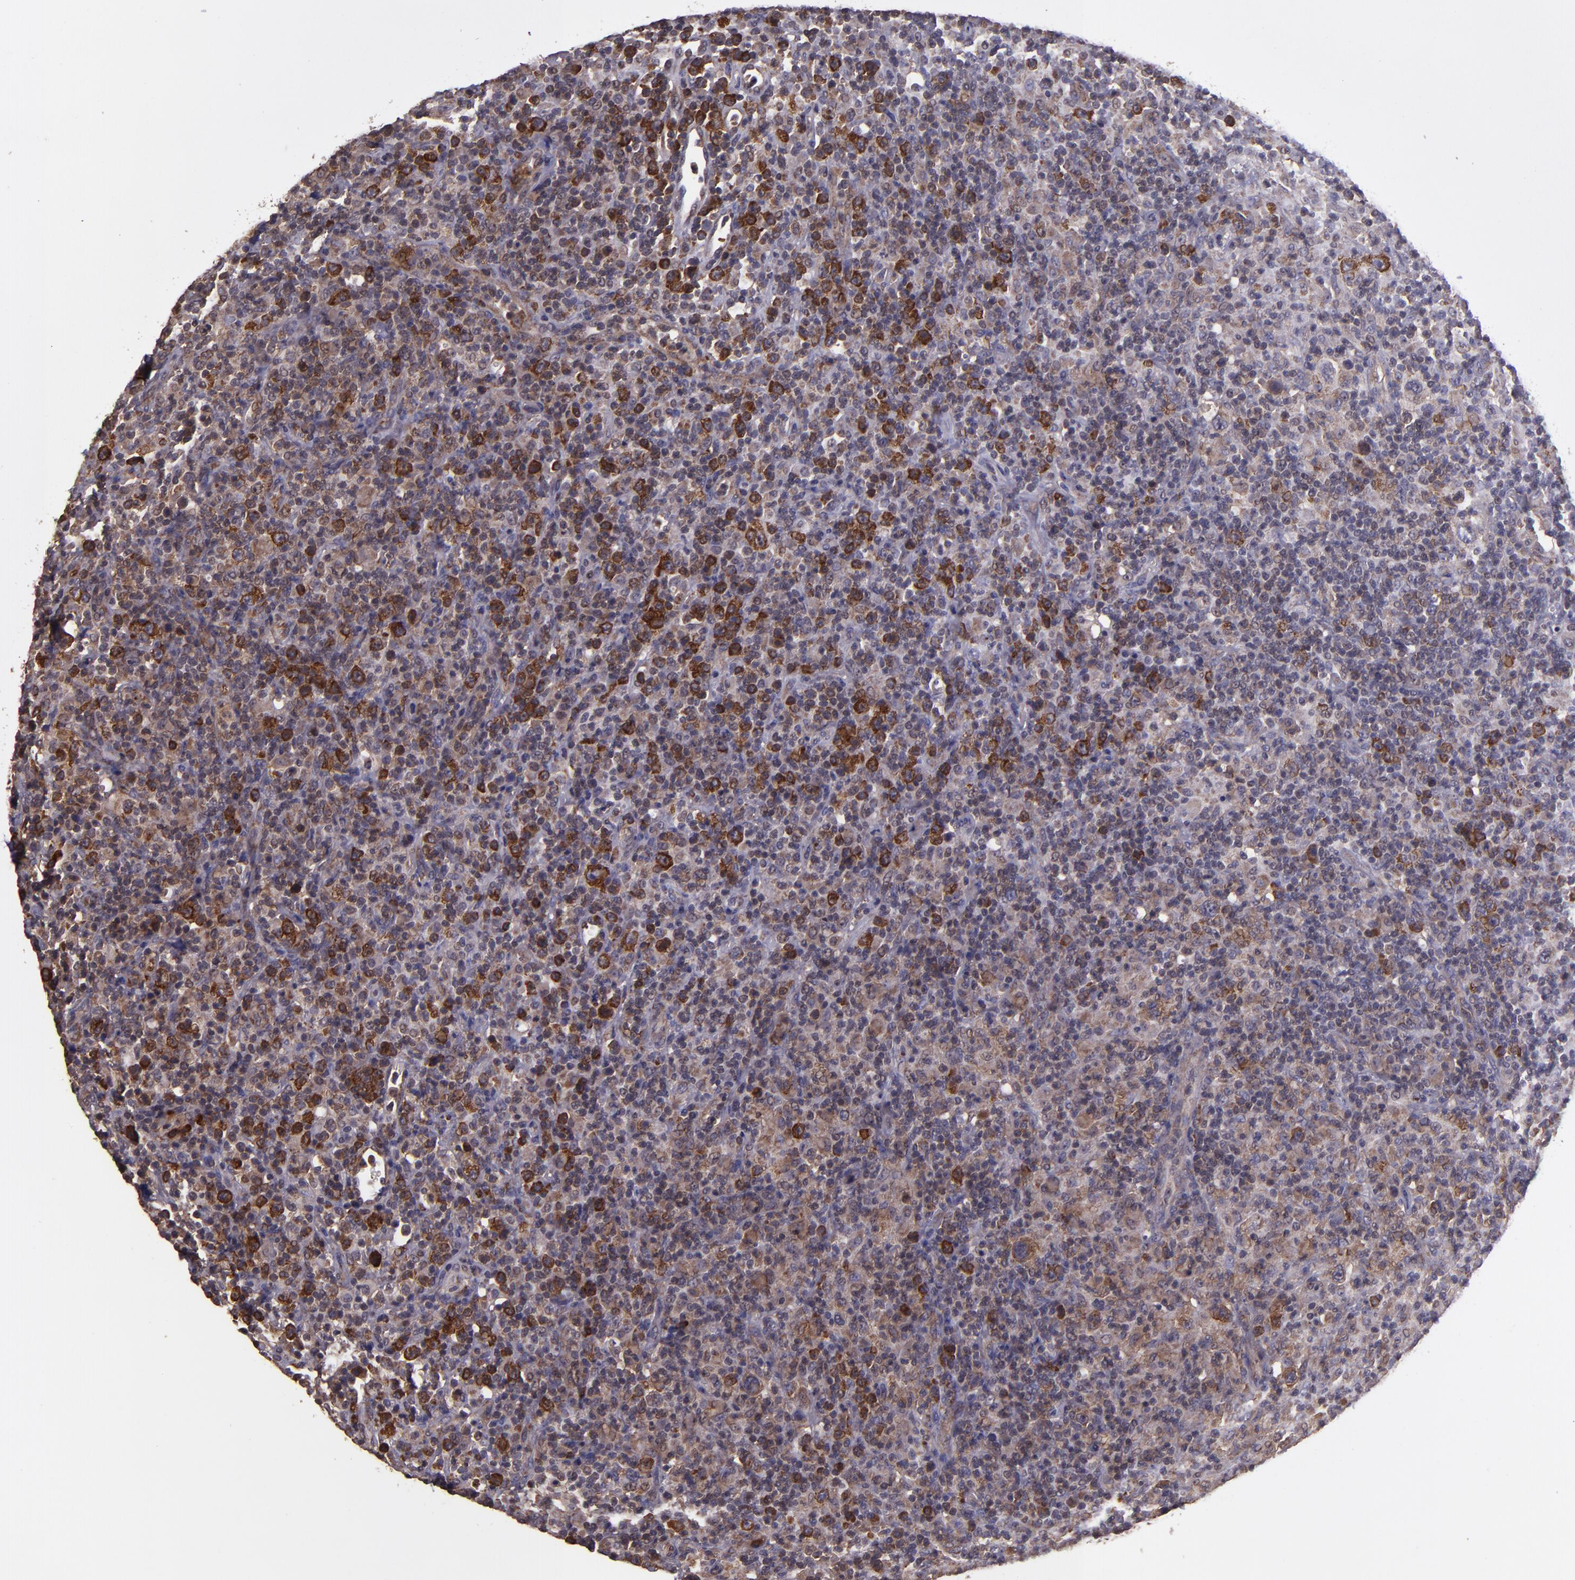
{"staining": {"intensity": "strong", "quantity": "25%-75%", "location": "cytoplasmic/membranous"}, "tissue": "lymphoma", "cell_type": "Tumor cells", "image_type": "cancer", "snomed": [{"axis": "morphology", "description": "Hodgkin's disease, NOS"}, {"axis": "topography", "description": "Lymph node"}], "caption": "Approximately 25%-75% of tumor cells in lymphoma reveal strong cytoplasmic/membranous protein staining as visualized by brown immunohistochemical staining.", "gene": "USP51", "patient": {"sex": "male", "age": 65}}